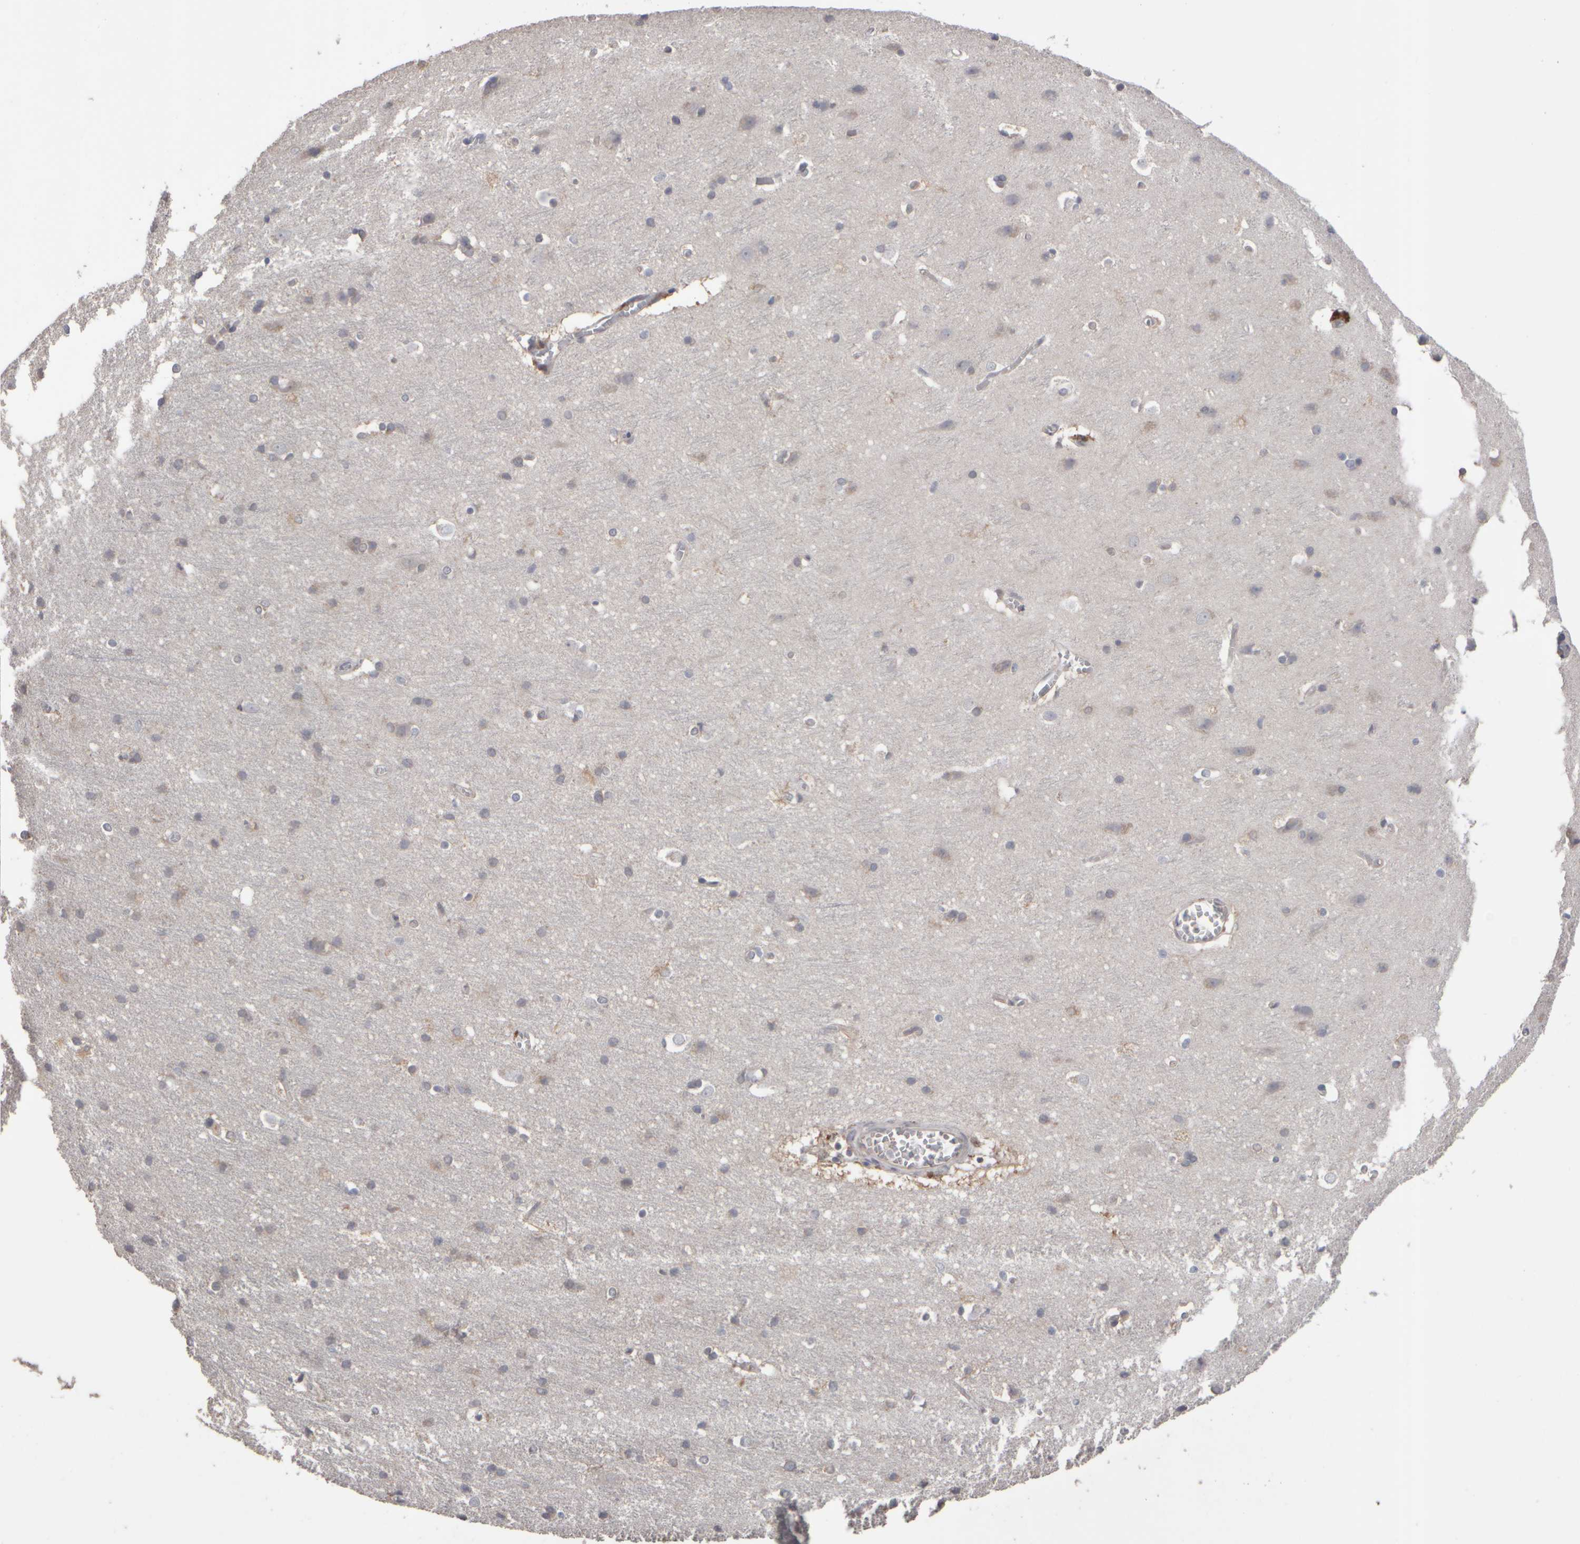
{"staining": {"intensity": "weak", "quantity": "25%-75%", "location": "cytoplasmic/membranous"}, "tissue": "cerebral cortex", "cell_type": "Endothelial cells", "image_type": "normal", "snomed": [{"axis": "morphology", "description": "Normal tissue, NOS"}, {"axis": "topography", "description": "Cerebral cortex"}], "caption": "Protein staining of benign cerebral cortex exhibits weak cytoplasmic/membranous positivity in approximately 25%-75% of endothelial cells.", "gene": "EPHX2", "patient": {"sex": "male", "age": 54}}